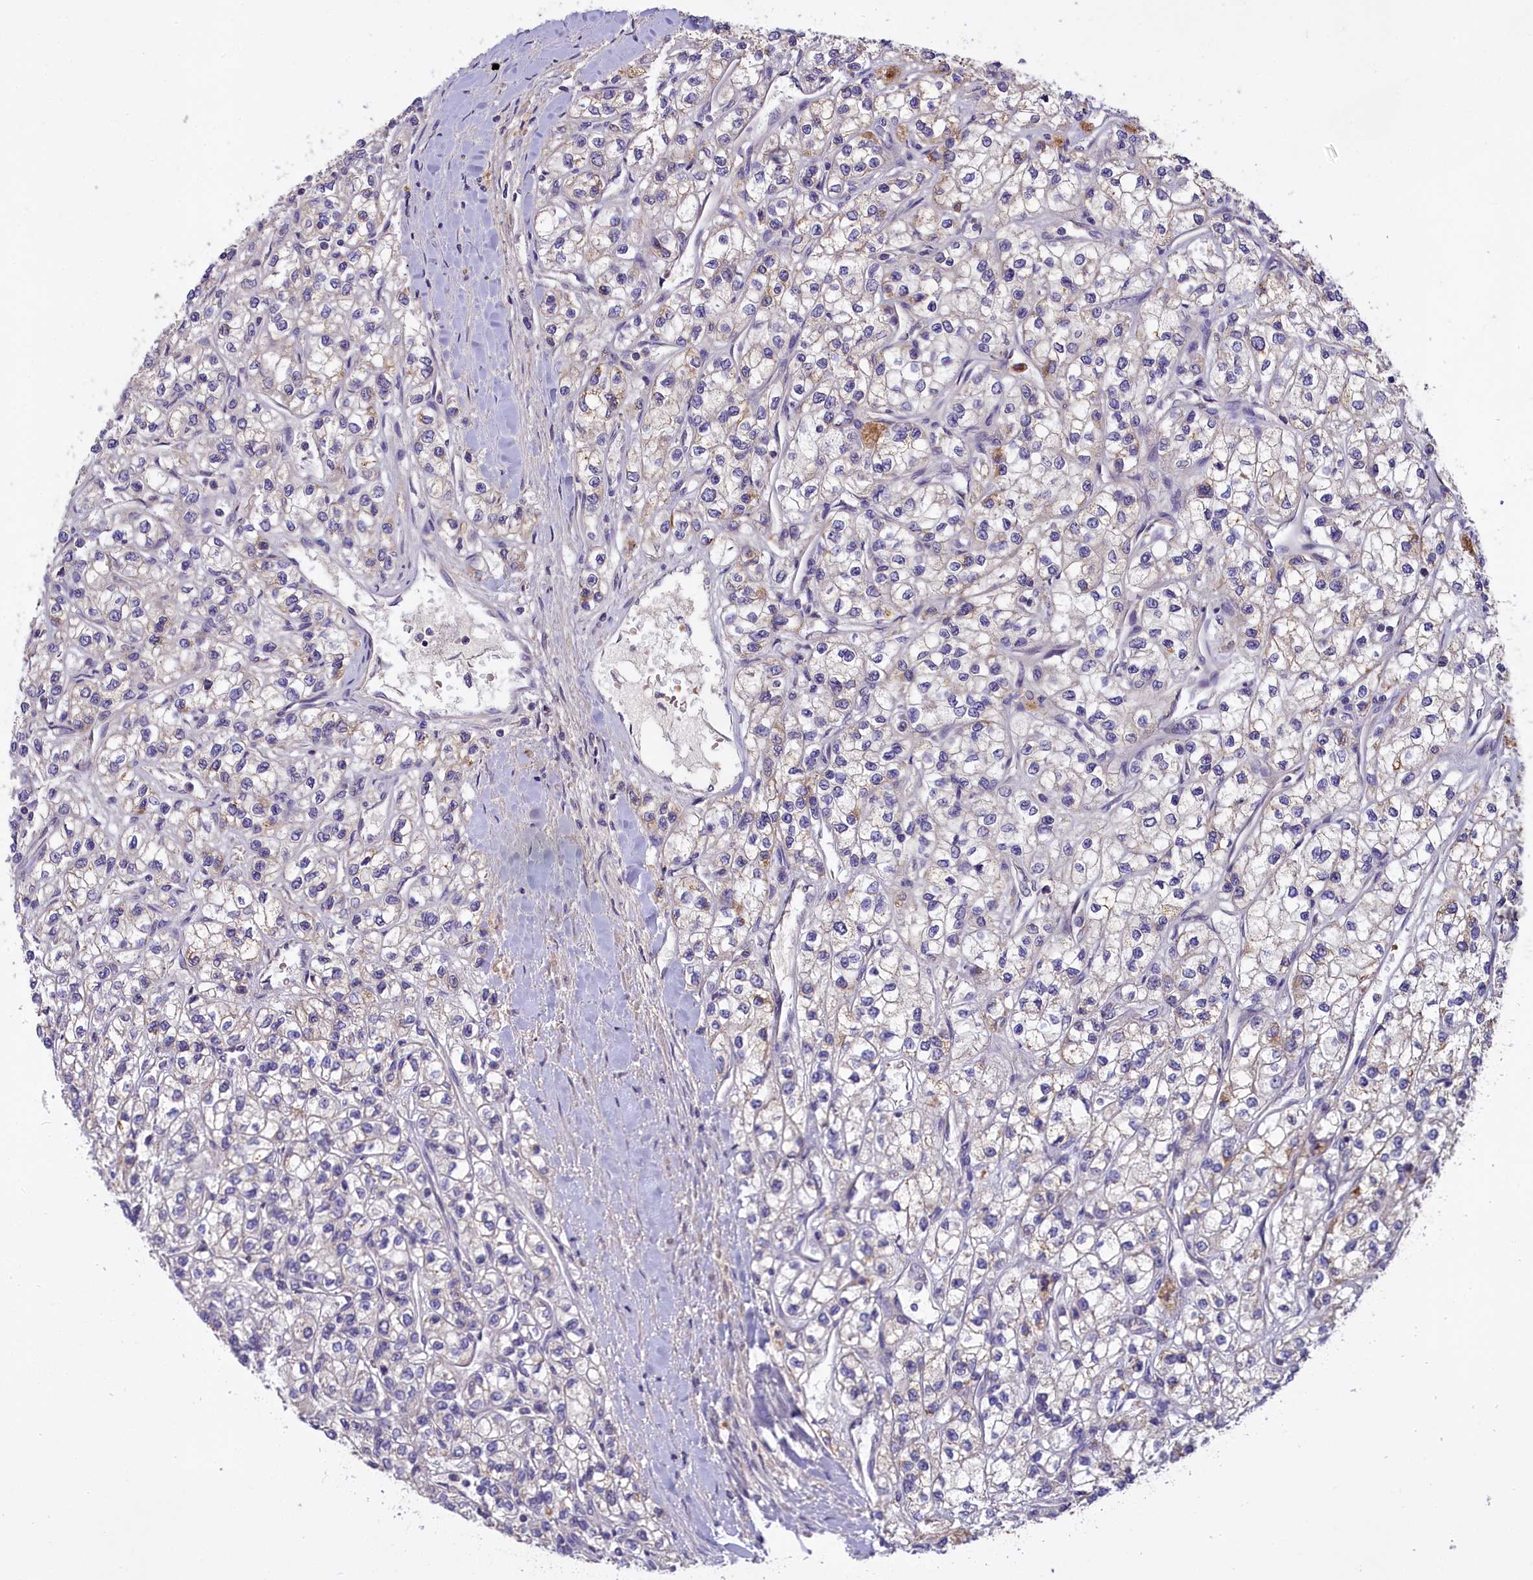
{"staining": {"intensity": "negative", "quantity": "none", "location": "none"}, "tissue": "renal cancer", "cell_type": "Tumor cells", "image_type": "cancer", "snomed": [{"axis": "morphology", "description": "Adenocarcinoma, NOS"}, {"axis": "topography", "description": "Kidney"}], "caption": "Tumor cells are negative for brown protein staining in adenocarcinoma (renal).", "gene": "MEMO1", "patient": {"sex": "male", "age": 80}}